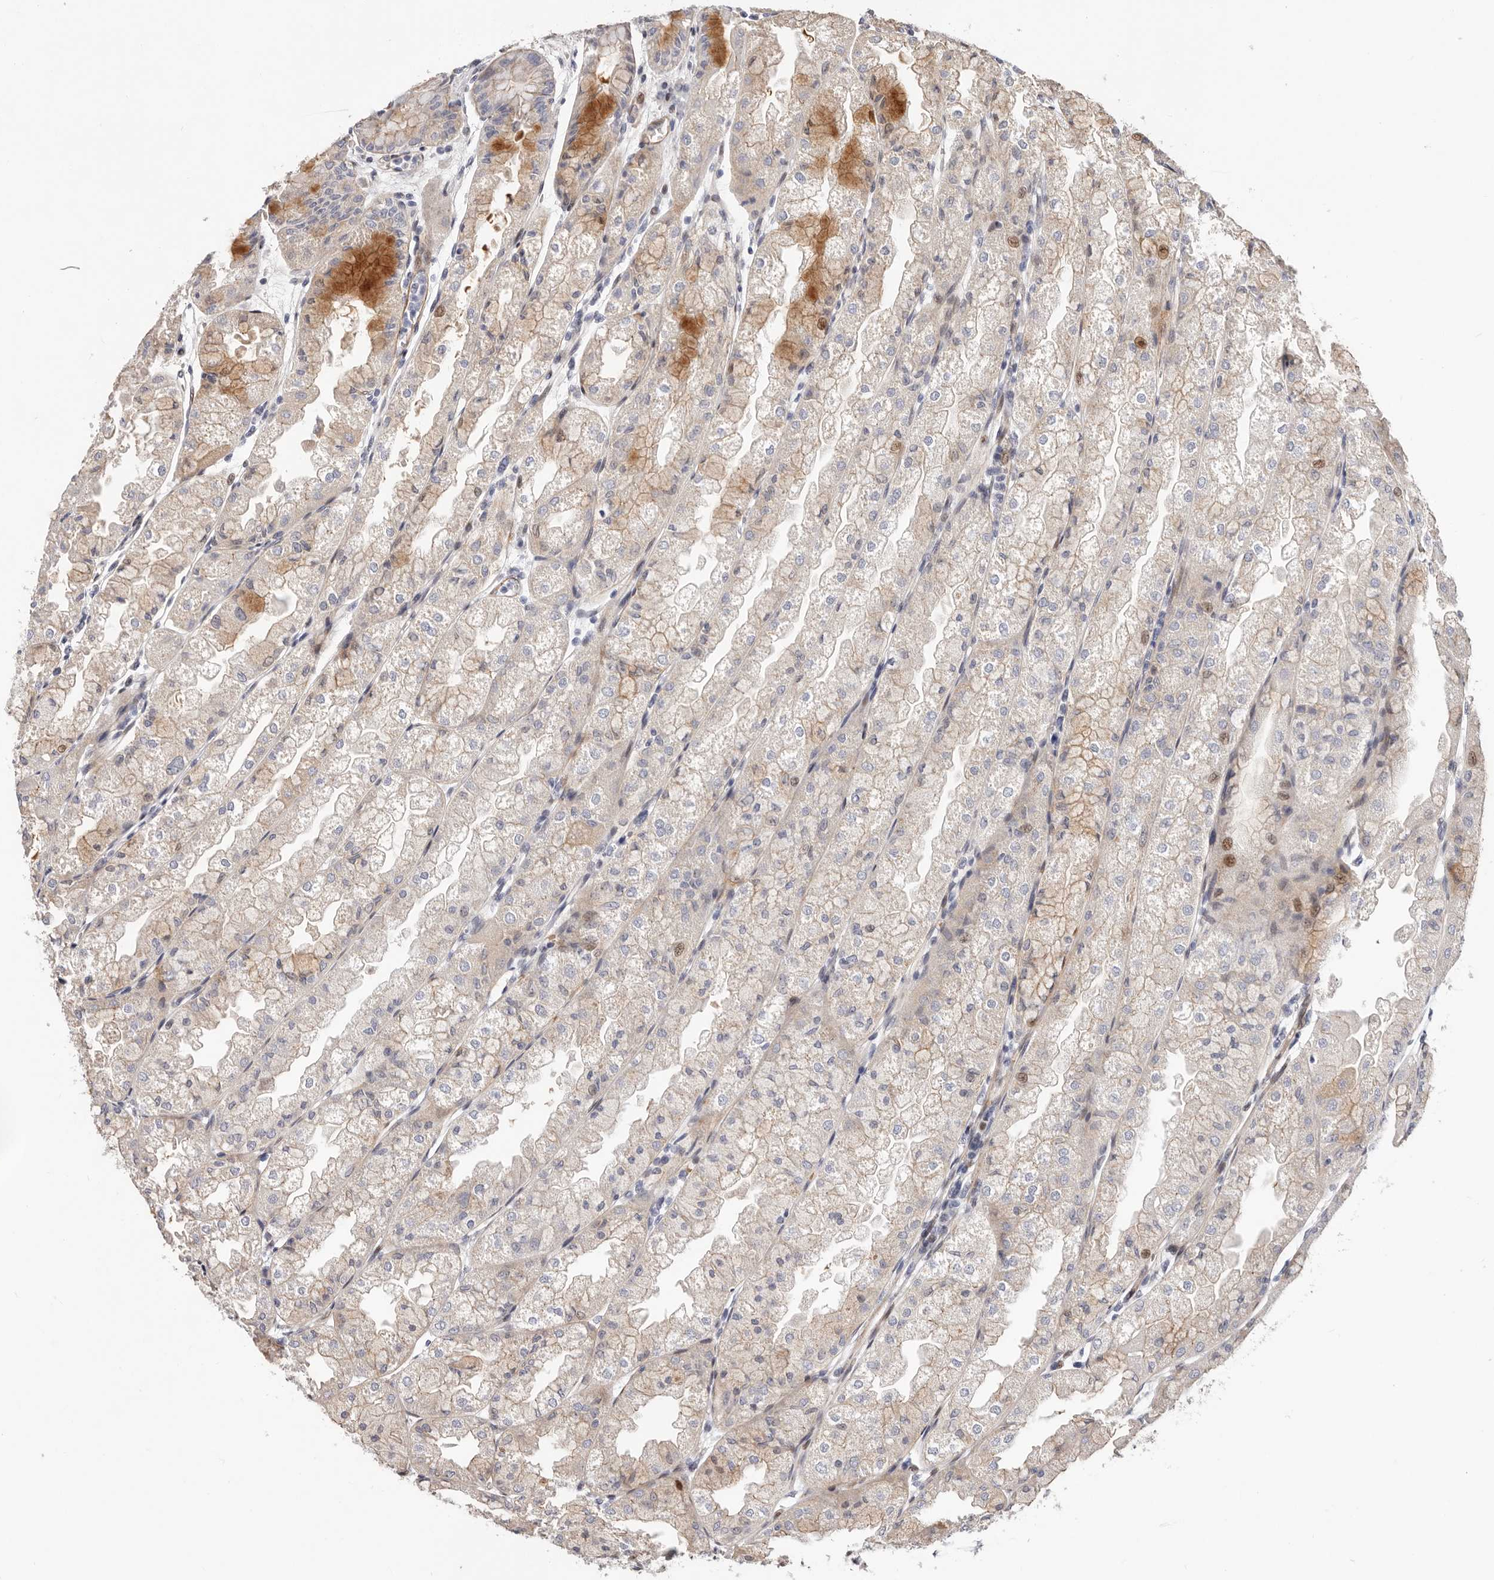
{"staining": {"intensity": "strong", "quantity": "<25%", "location": "cytoplasmic/membranous,nuclear"}, "tissue": "stomach", "cell_type": "Glandular cells", "image_type": "normal", "snomed": [{"axis": "morphology", "description": "Normal tissue, NOS"}, {"axis": "topography", "description": "Stomach, upper"}], "caption": "Normal stomach displays strong cytoplasmic/membranous,nuclear positivity in about <25% of glandular cells.", "gene": "EPHX3", "patient": {"sex": "male", "age": 47}}